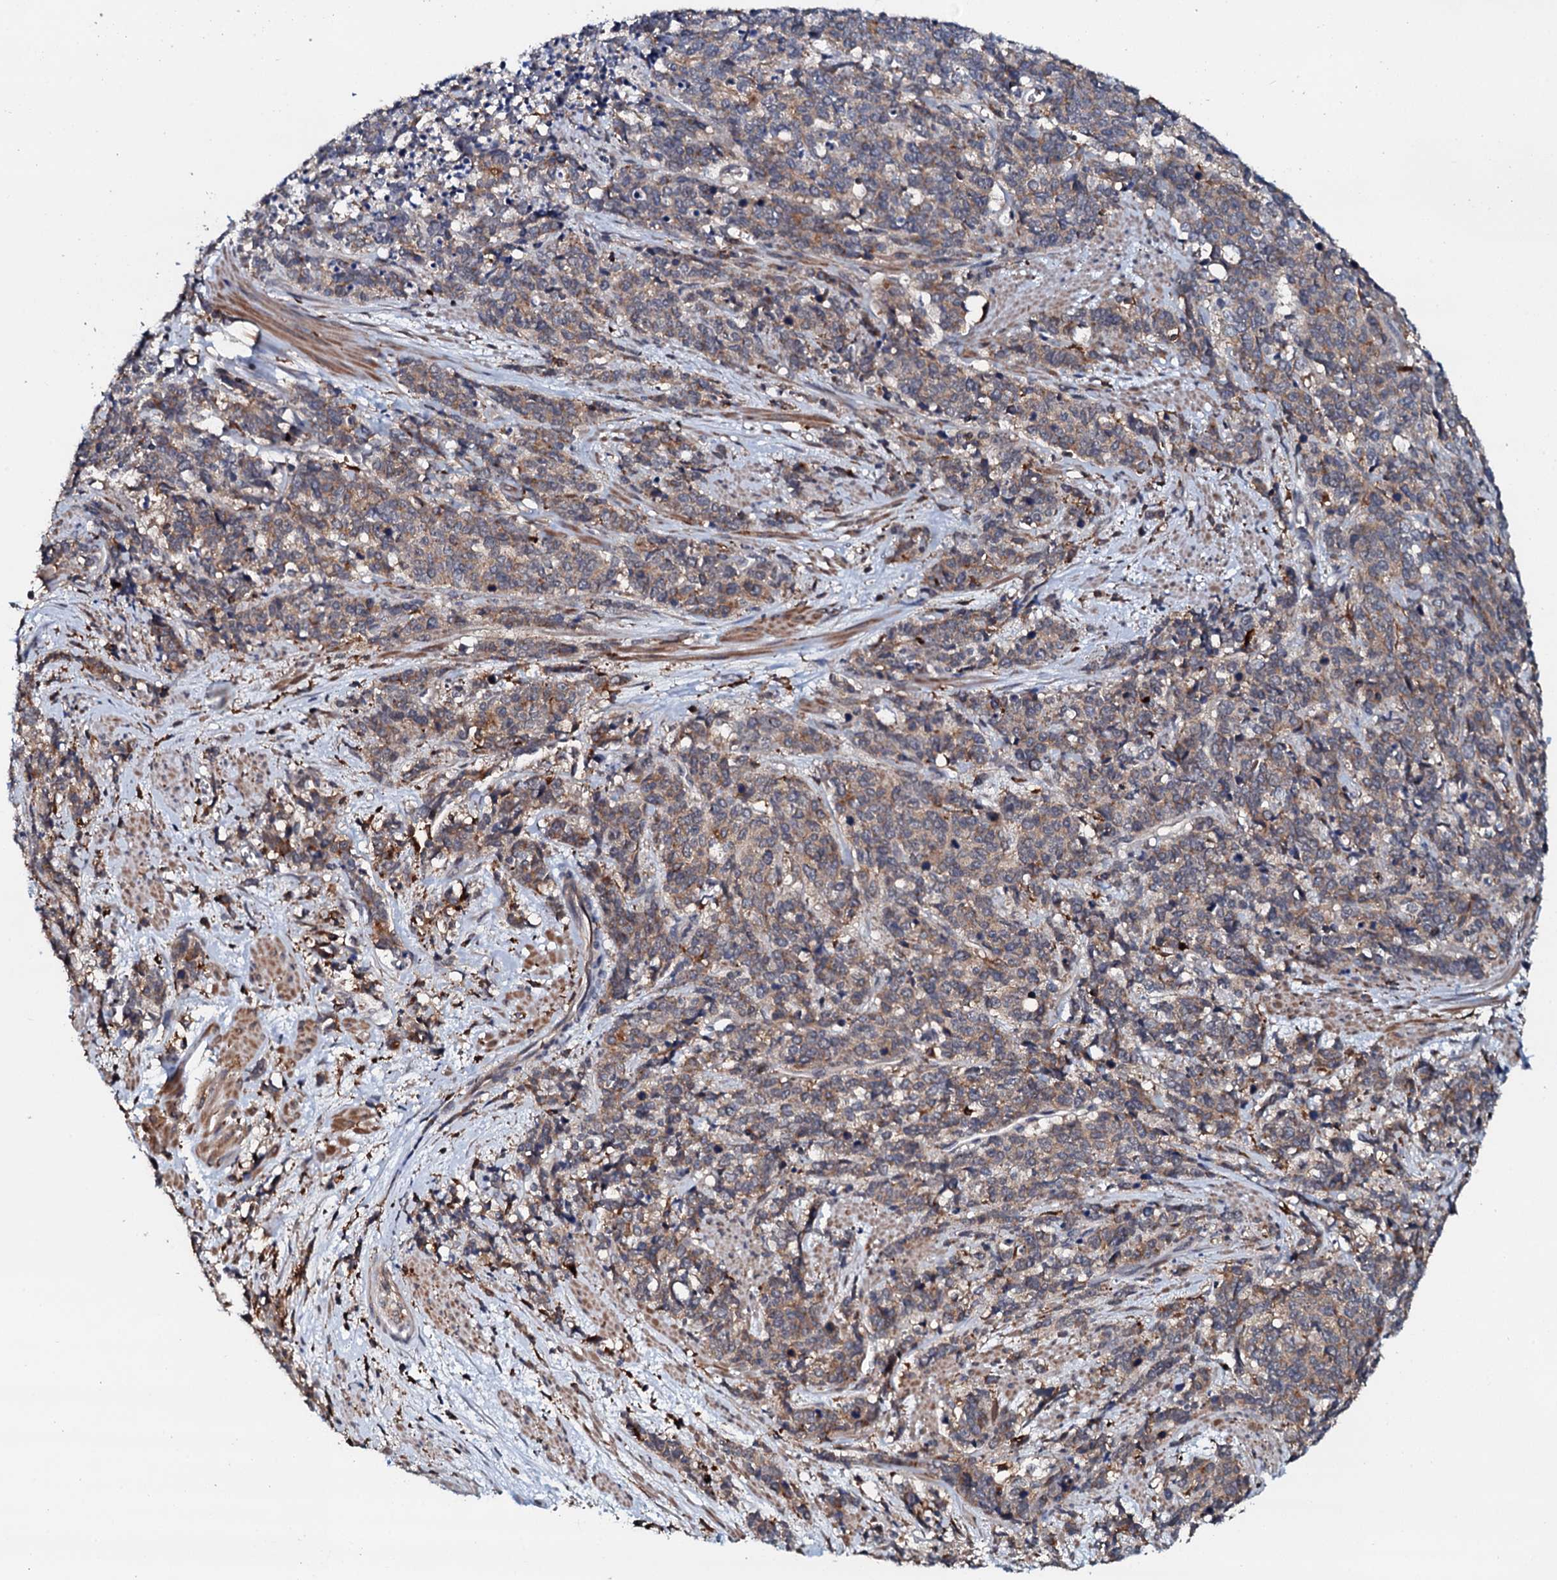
{"staining": {"intensity": "weak", "quantity": ">75%", "location": "cytoplasmic/membranous"}, "tissue": "cervical cancer", "cell_type": "Tumor cells", "image_type": "cancer", "snomed": [{"axis": "morphology", "description": "Squamous cell carcinoma, NOS"}, {"axis": "topography", "description": "Cervix"}], "caption": "This is a micrograph of immunohistochemistry (IHC) staining of squamous cell carcinoma (cervical), which shows weak positivity in the cytoplasmic/membranous of tumor cells.", "gene": "VAMP8", "patient": {"sex": "female", "age": 60}}